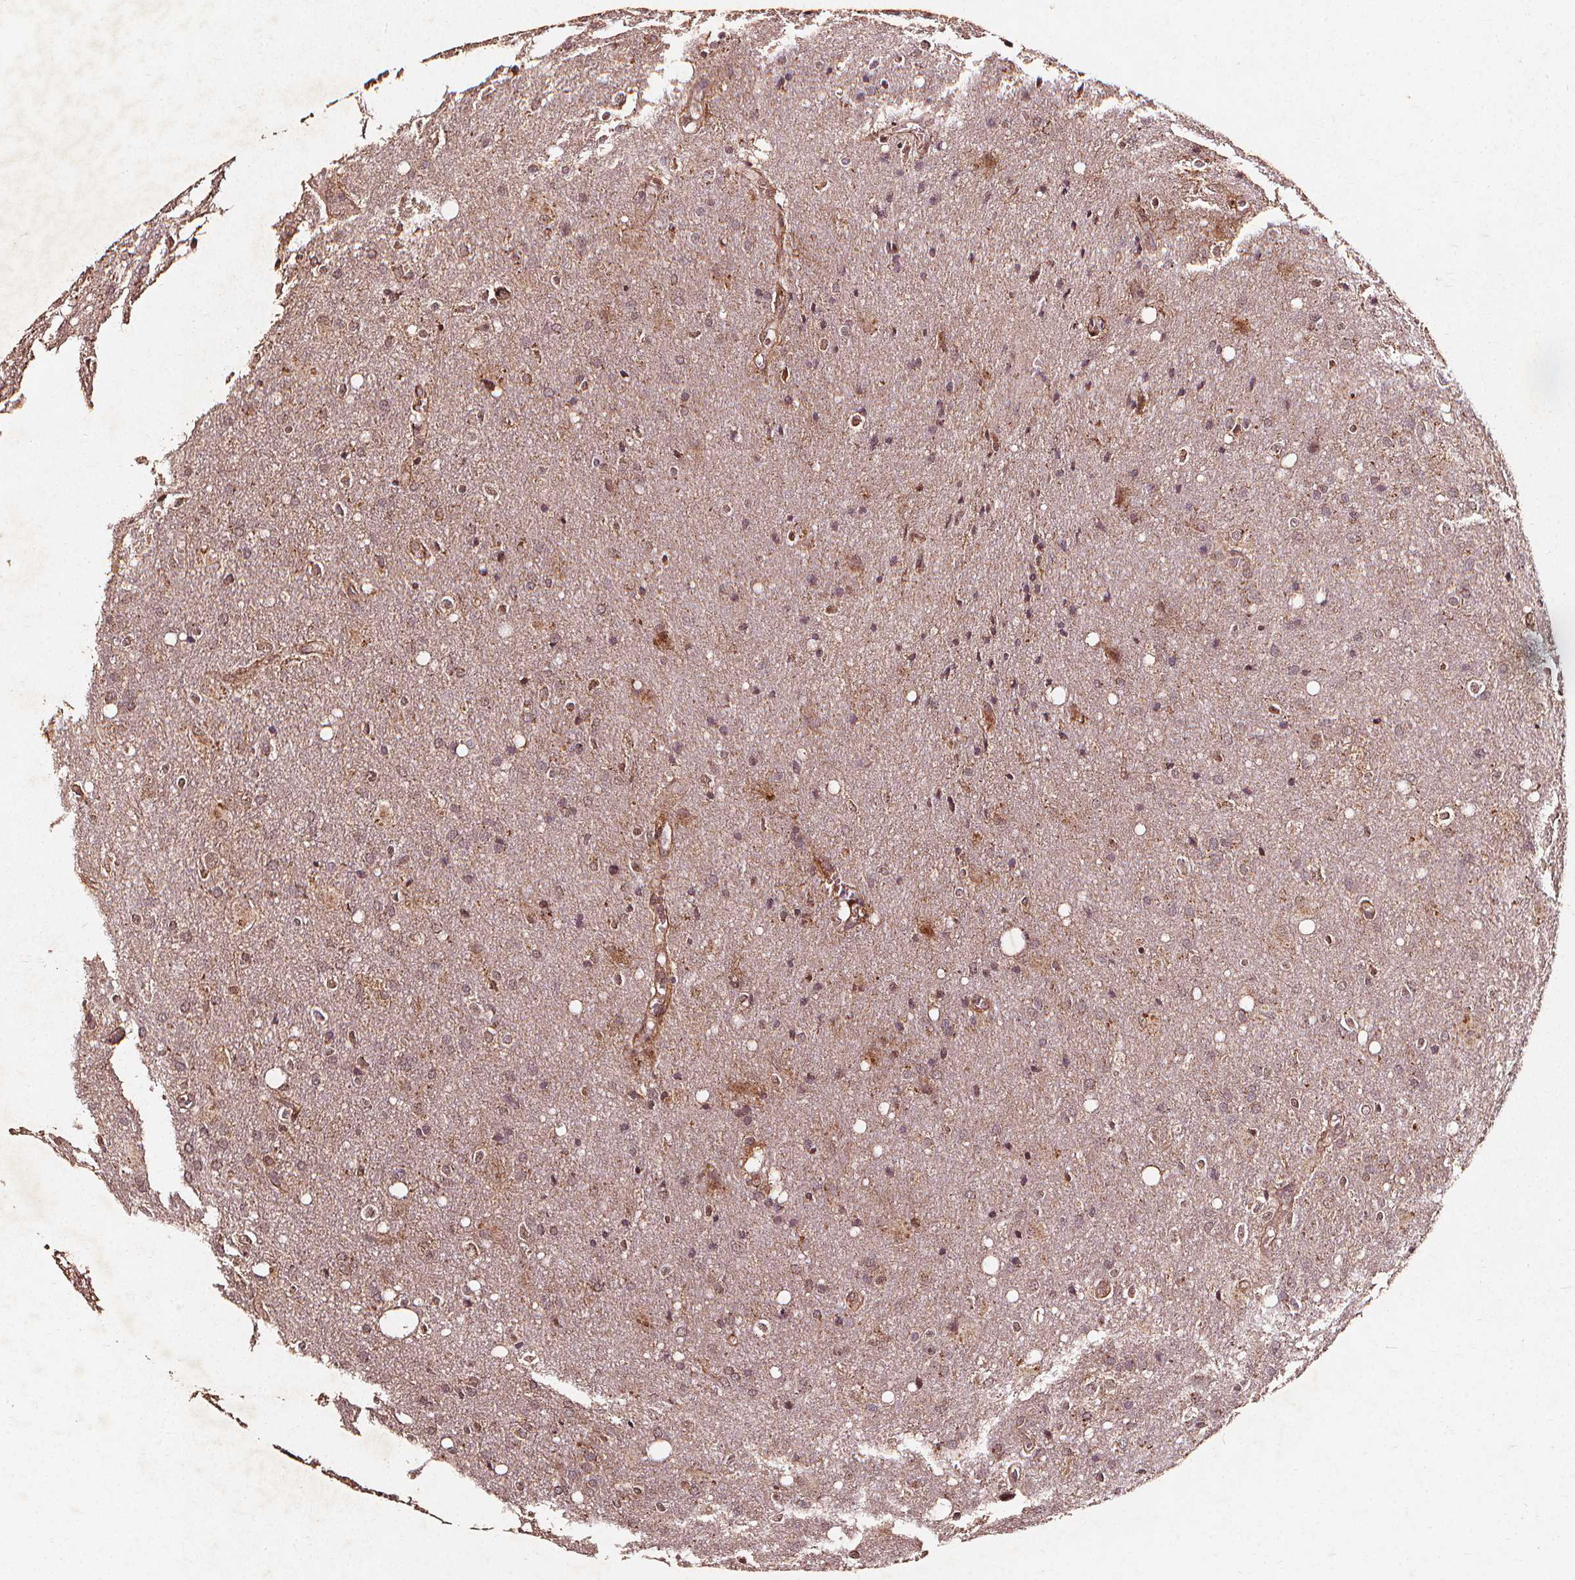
{"staining": {"intensity": "moderate", "quantity": ">75%", "location": "cytoplasmic/membranous"}, "tissue": "glioma", "cell_type": "Tumor cells", "image_type": "cancer", "snomed": [{"axis": "morphology", "description": "Glioma, malignant, Low grade"}, {"axis": "topography", "description": "Brain"}], "caption": "Tumor cells display medium levels of moderate cytoplasmic/membranous expression in about >75% of cells in human glioma.", "gene": "ABCA1", "patient": {"sex": "male", "age": 66}}